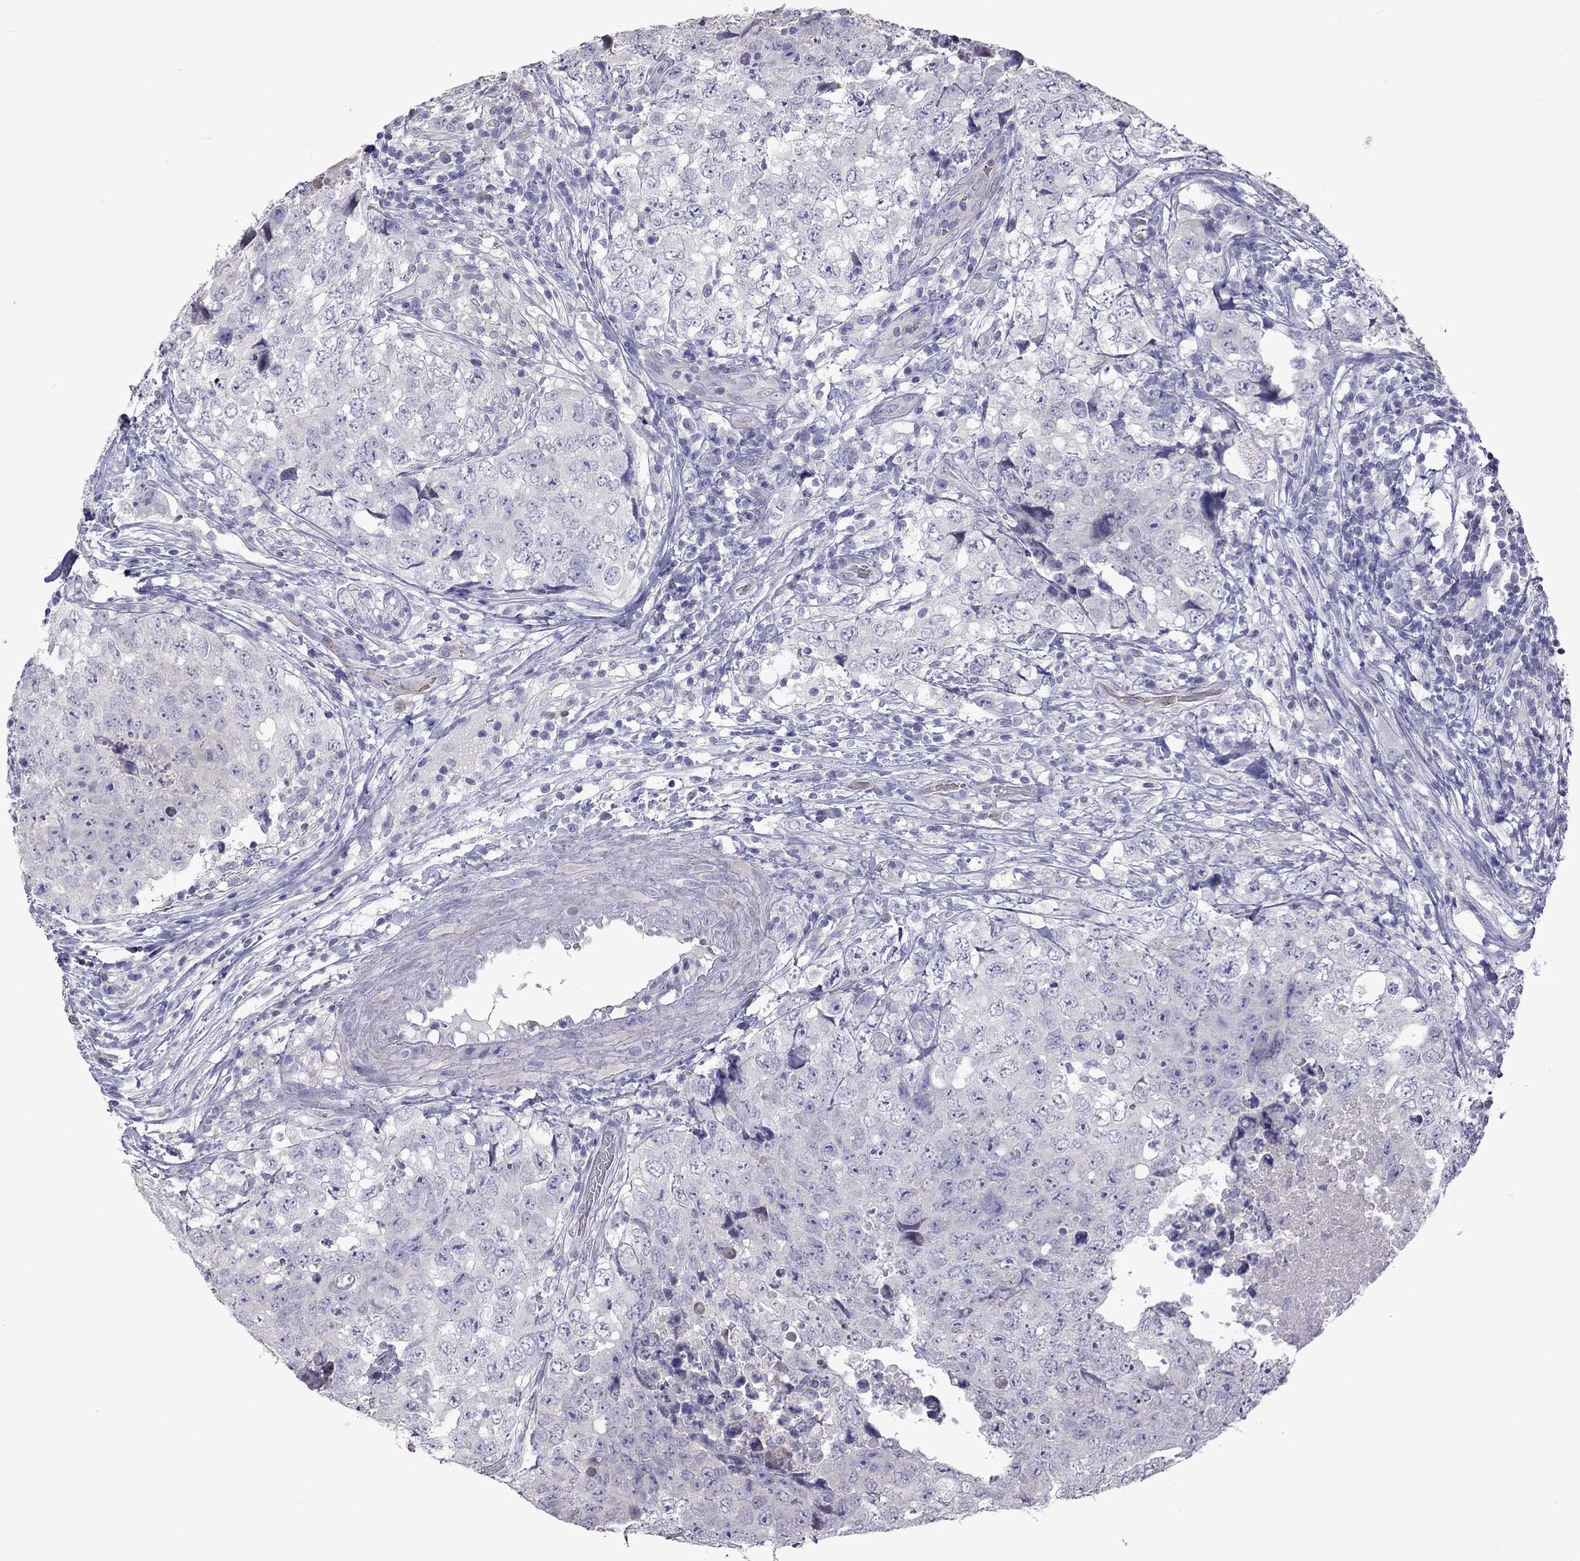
{"staining": {"intensity": "negative", "quantity": "none", "location": "none"}, "tissue": "testis cancer", "cell_type": "Tumor cells", "image_type": "cancer", "snomed": [{"axis": "morphology", "description": "Seminoma, NOS"}, {"axis": "topography", "description": "Testis"}], "caption": "The image reveals no significant positivity in tumor cells of testis cancer (seminoma).", "gene": "FEZ1", "patient": {"sex": "male", "age": 34}}